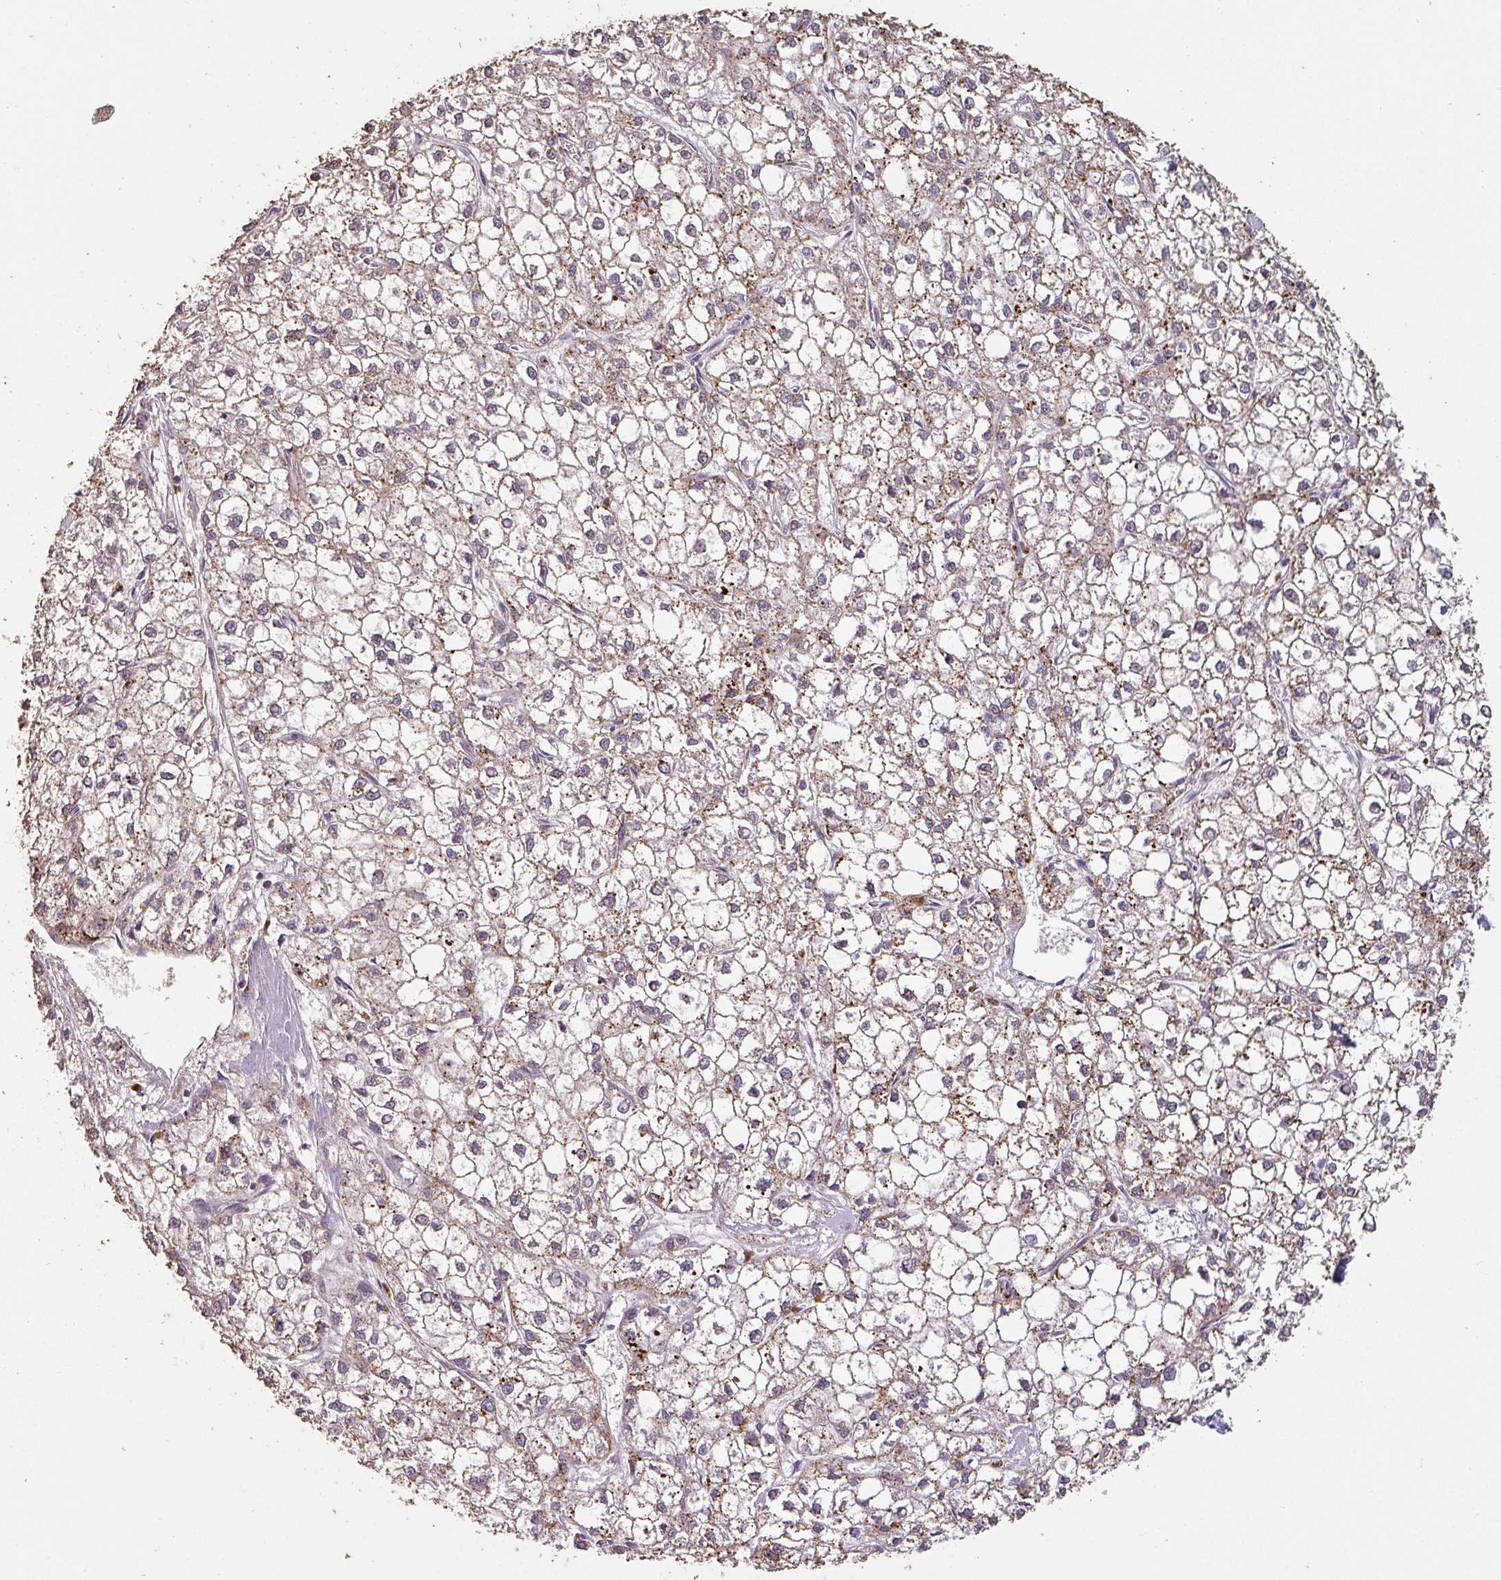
{"staining": {"intensity": "moderate", "quantity": "<25%", "location": "cytoplasmic/membranous"}, "tissue": "liver cancer", "cell_type": "Tumor cells", "image_type": "cancer", "snomed": [{"axis": "morphology", "description": "Carcinoma, Hepatocellular, NOS"}, {"axis": "topography", "description": "Liver"}], "caption": "Brown immunohistochemical staining in hepatocellular carcinoma (liver) shows moderate cytoplasmic/membranous positivity in about <25% of tumor cells. Using DAB (3,3'-diaminobenzidine) (brown) and hematoxylin (blue) stains, captured at high magnification using brightfield microscopy.", "gene": "LYPLA1", "patient": {"sex": "female", "age": 43}}